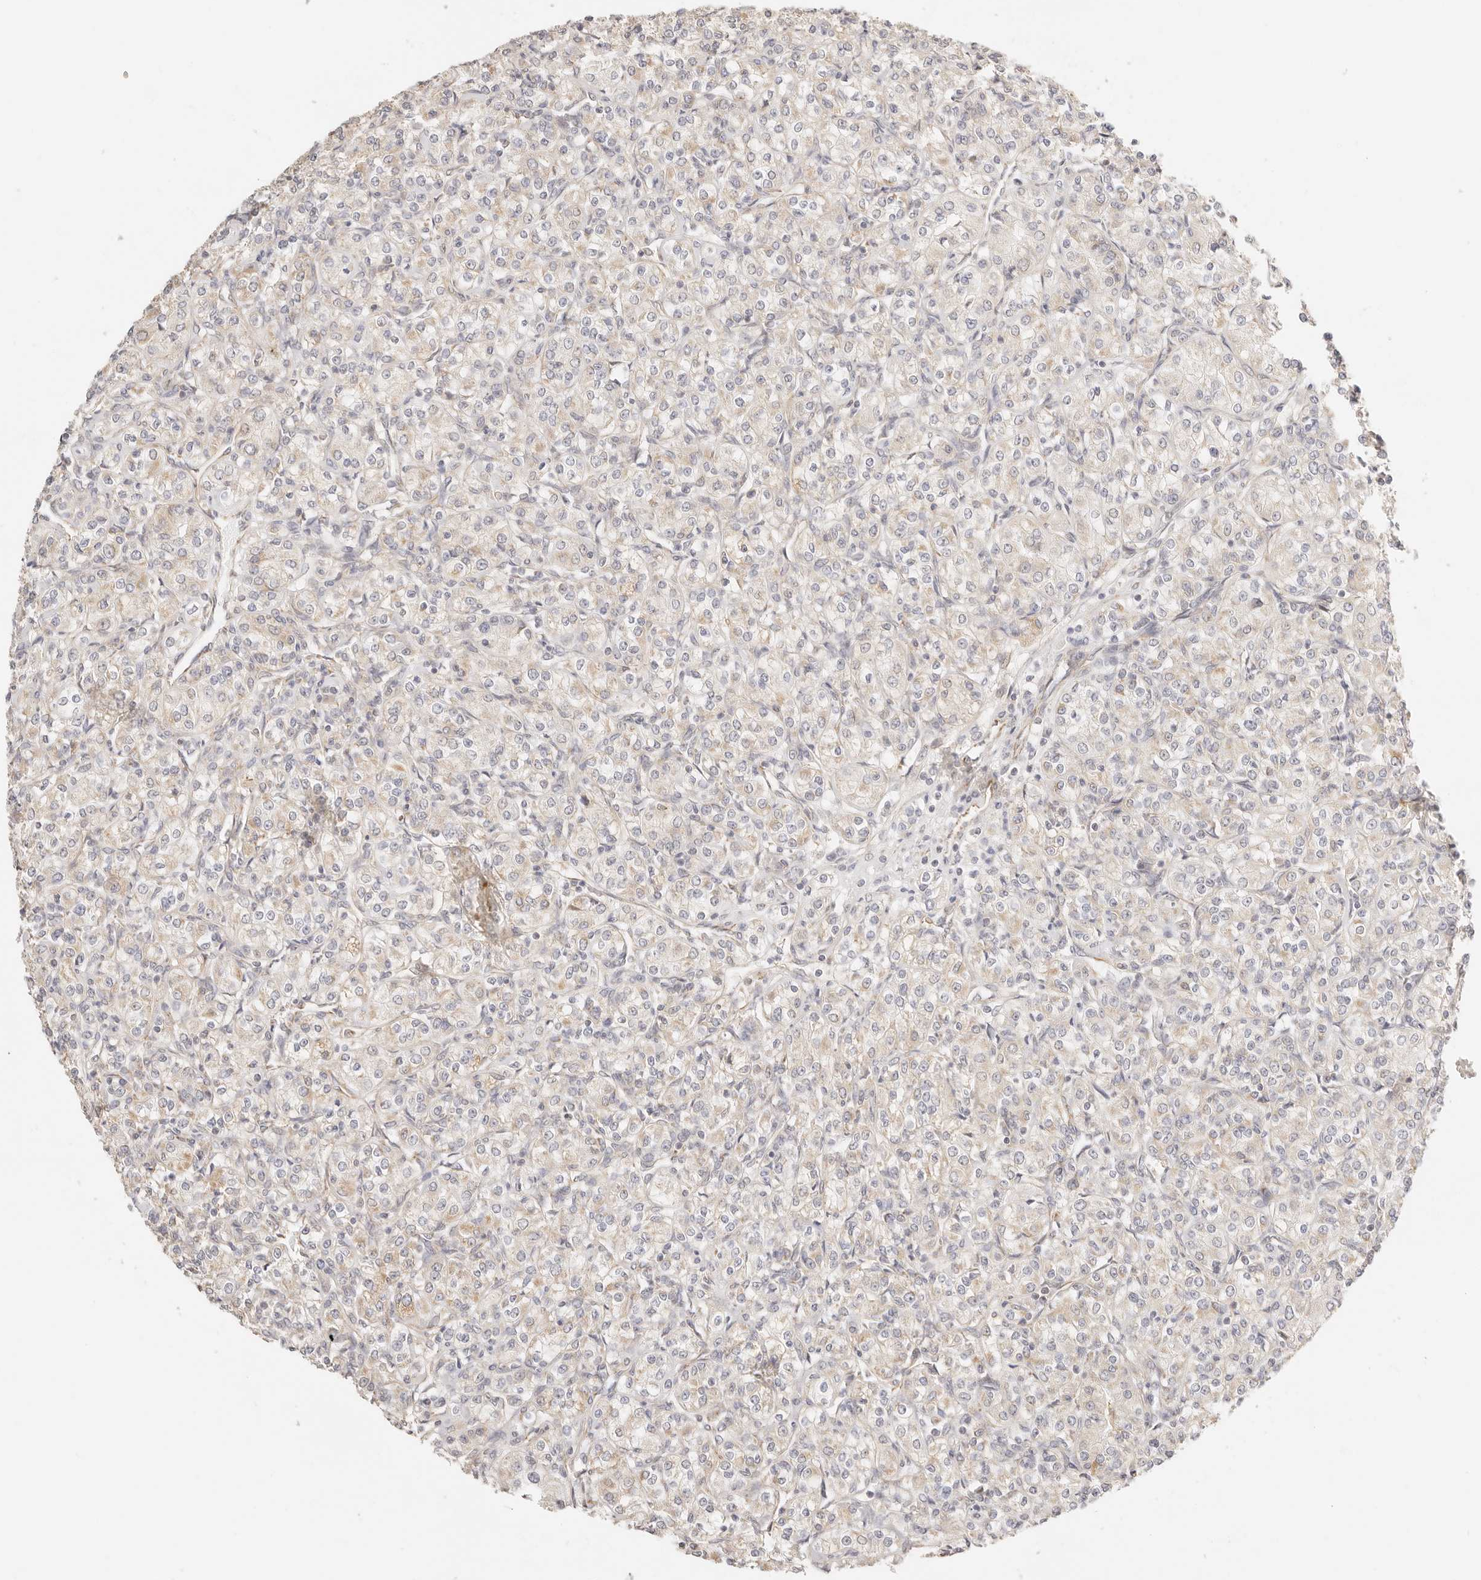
{"staining": {"intensity": "weak", "quantity": "25%-75%", "location": "cytoplasmic/membranous"}, "tissue": "renal cancer", "cell_type": "Tumor cells", "image_type": "cancer", "snomed": [{"axis": "morphology", "description": "Adenocarcinoma, NOS"}, {"axis": "topography", "description": "Kidney"}], "caption": "This histopathology image displays renal adenocarcinoma stained with immunohistochemistry to label a protein in brown. The cytoplasmic/membranous of tumor cells show weak positivity for the protein. Nuclei are counter-stained blue.", "gene": "ZC3H11A", "patient": {"sex": "male", "age": 77}}